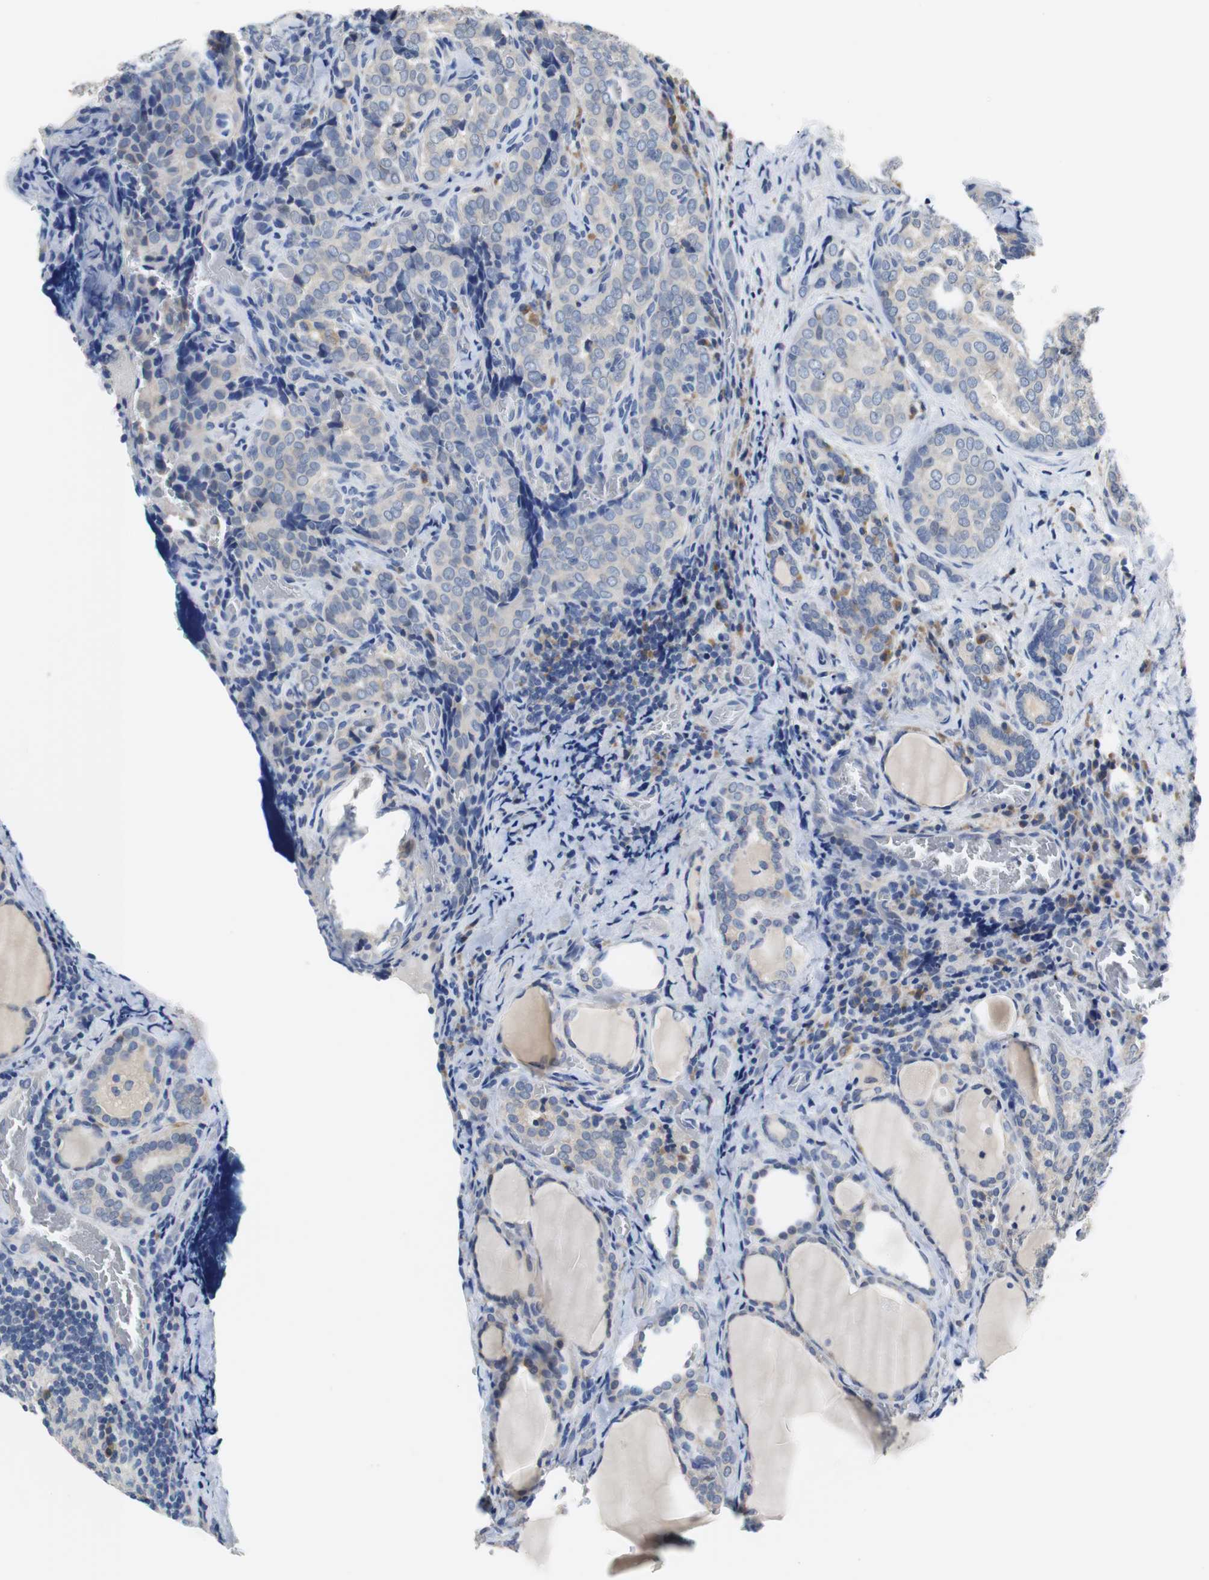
{"staining": {"intensity": "negative", "quantity": "none", "location": "none"}, "tissue": "thyroid cancer", "cell_type": "Tumor cells", "image_type": "cancer", "snomed": [{"axis": "morphology", "description": "Papillary adenocarcinoma, NOS"}, {"axis": "topography", "description": "Thyroid gland"}], "caption": "This is a photomicrograph of immunohistochemistry staining of thyroid cancer, which shows no staining in tumor cells.", "gene": "PCK1", "patient": {"sex": "female", "age": 30}}